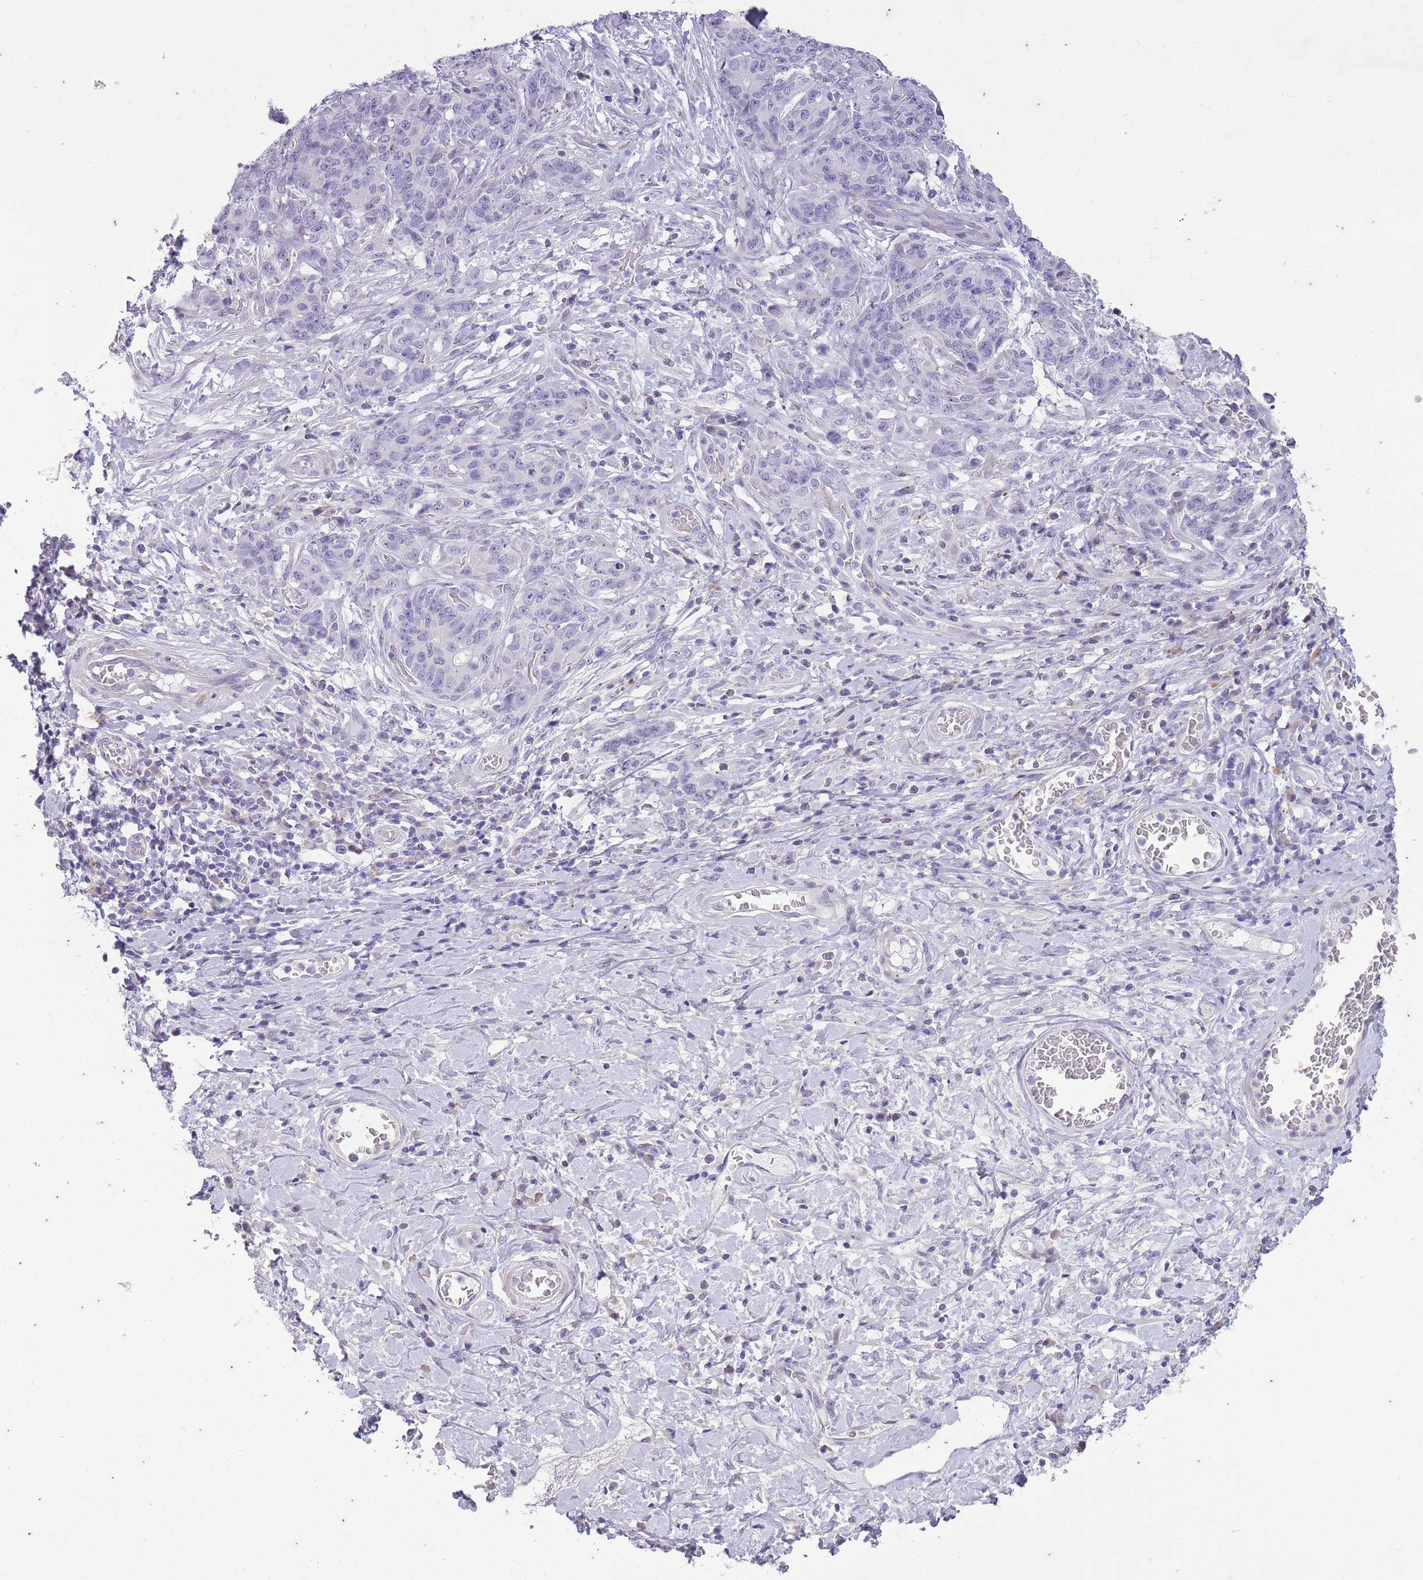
{"staining": {"intensity": "negative", "quantity": "none", "location": "none"}, "tissue": "stomach cancer", "cell_type": "Tumor cells", "image_type": "cancer", "snomed": [{"axis": "morphology", "description": "Normal tissue, NOS"}, {"axis": "morphology", "description": "Adenocarcinoma, NOS"}, {"axis": "topography", "description": "Stomach"}], "caption": "The immunohistochemistry (IHC) histopathology image has no significant positivity in tumor cells of stomach cancer (adenocarcinoma) tissue. (DAB IHC, high magnification).", "gene": "CNTNAP3", "patient": {"sex": "female", "age": 64}}